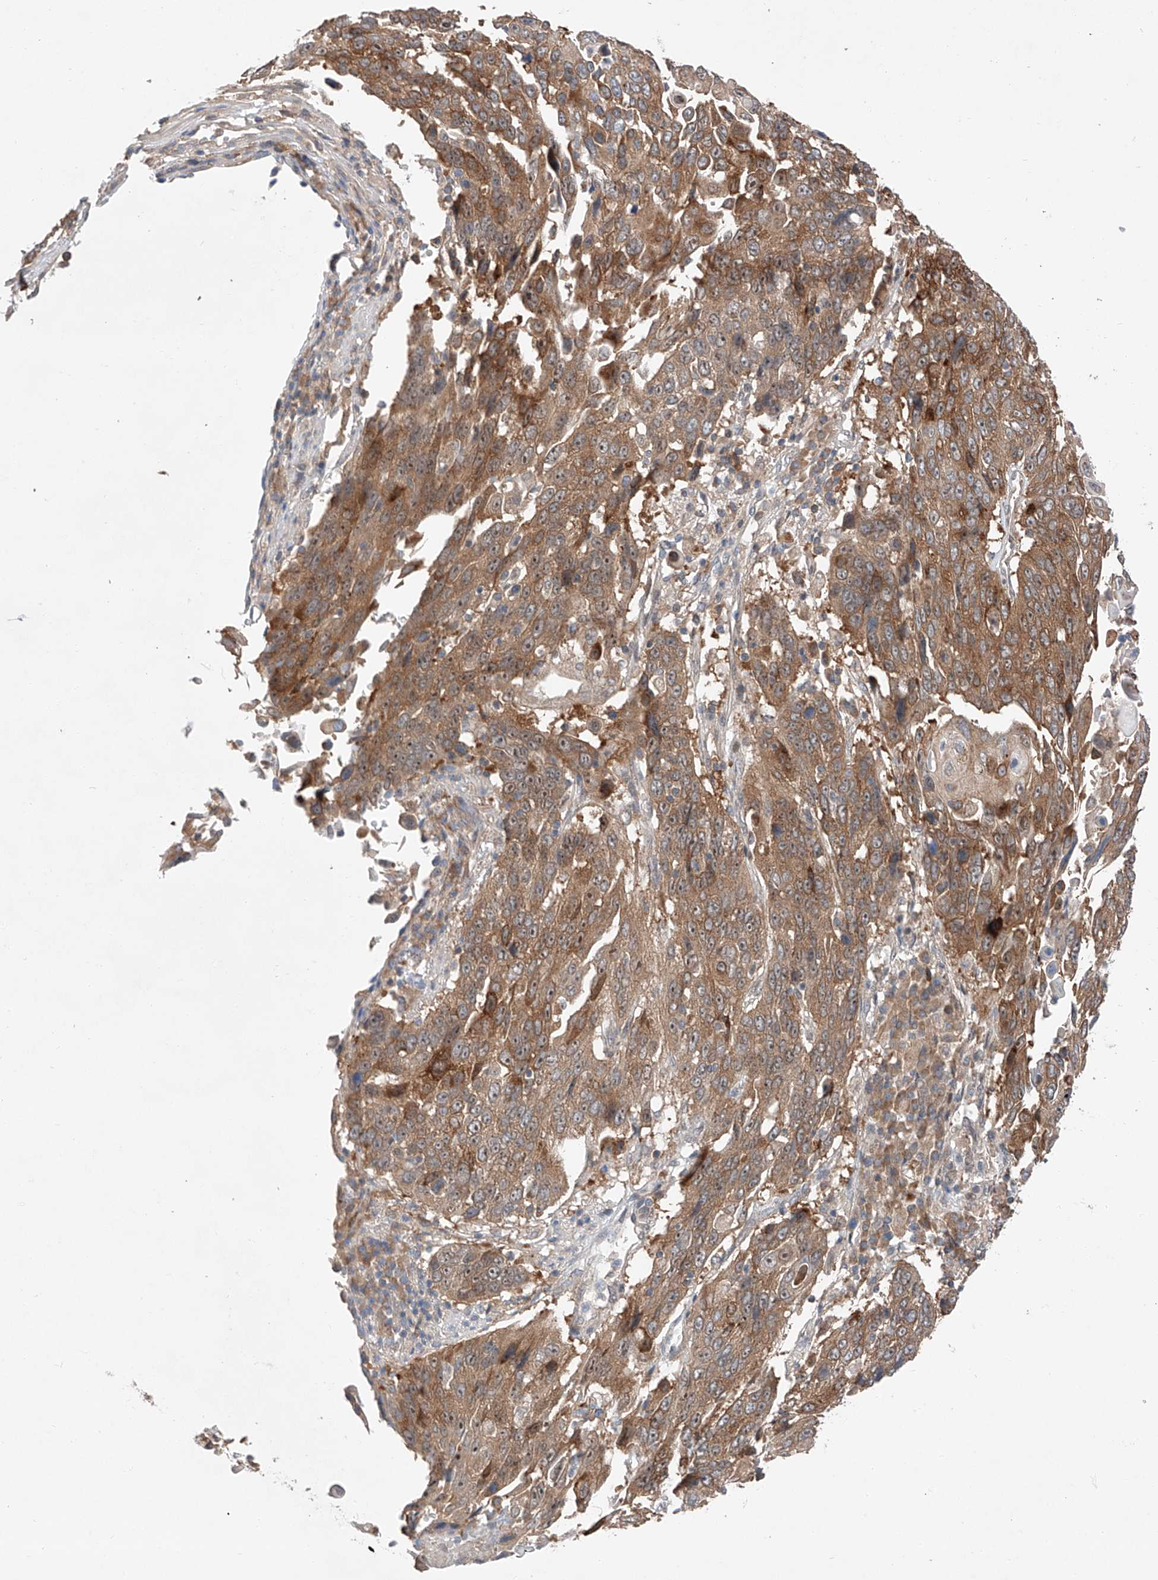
{"staining": {"intensity": "moderate", "quantity": ">75%", "location": "cytoplasmic/membranous,nuclear"}, "tissue": "lung cancer", "cell_type": "Tumor cells", "image_type": "cancer", "snomed": [{"axis": "morphology", "description": "Squamous cell carcinoma, NOS"}, {"axis": "topography", "description": "Lung"}], "caption": "An image of squamous cell carcinoma (lung) stained for a protein displays moderate cytoplasmic/membranous and nuclear brown staining in tumor cells.", "gene": "RUSC1", "patient": {"sex": "male", "age": 66}}